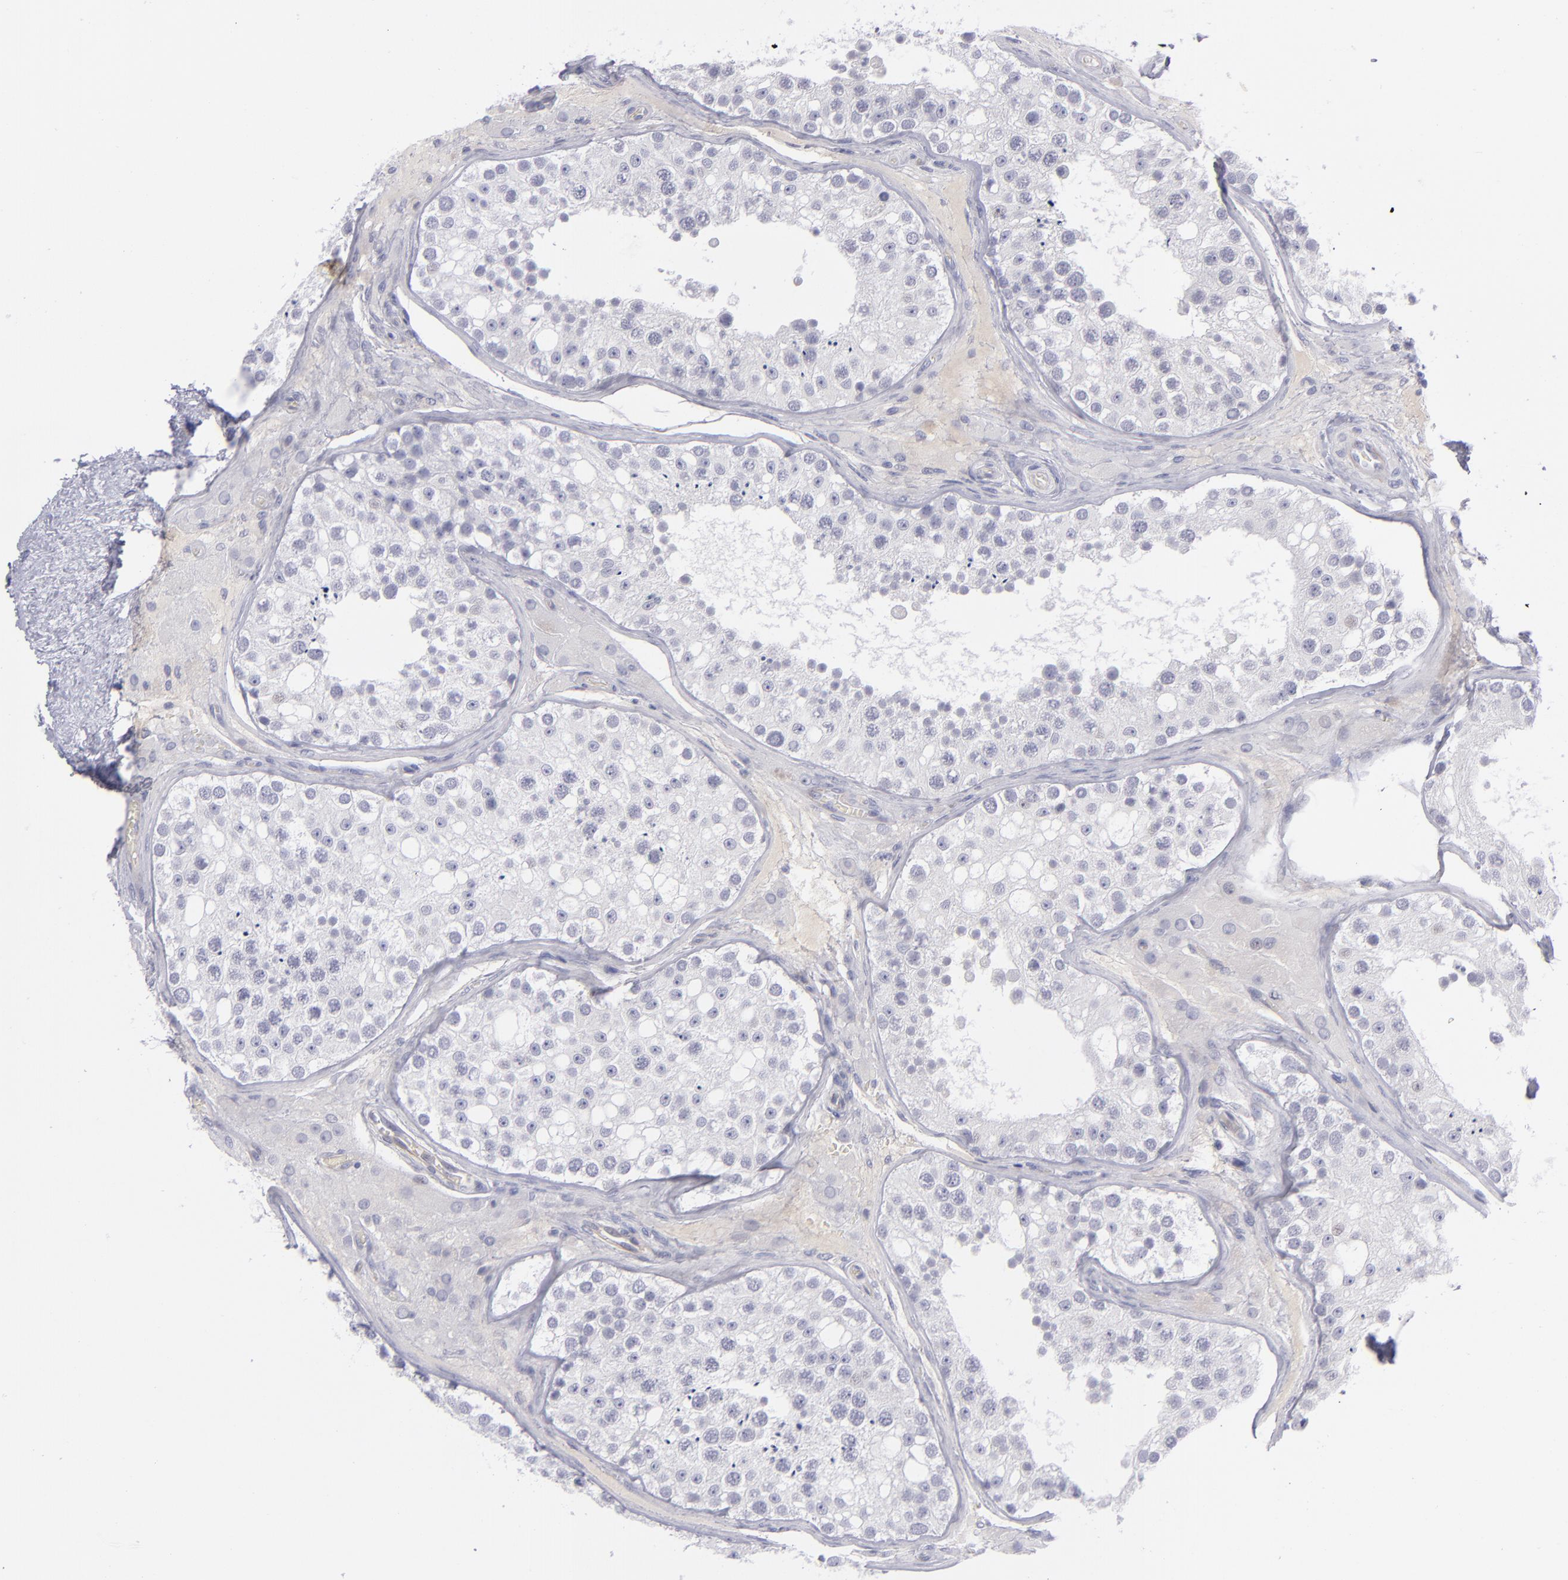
{"staining": {"intensity": "negative", "quantity": "none", "location": "none"}, "tissue": "testis", "cell_type": "Cells in seminiferous ducts", "image_type": "normal", "snomed": [{"axis": "morphology", "description": "Normal tissue, NOS"}, {"axis": "topography", "description": "Testis"}], "caption": "Immunohistochemical staining of unremarkable human testis exhibits no significant staining in cells in seminiferous ducts.", "gene": "ITGB4", "patient": {"sex": "male", "age": 26}}